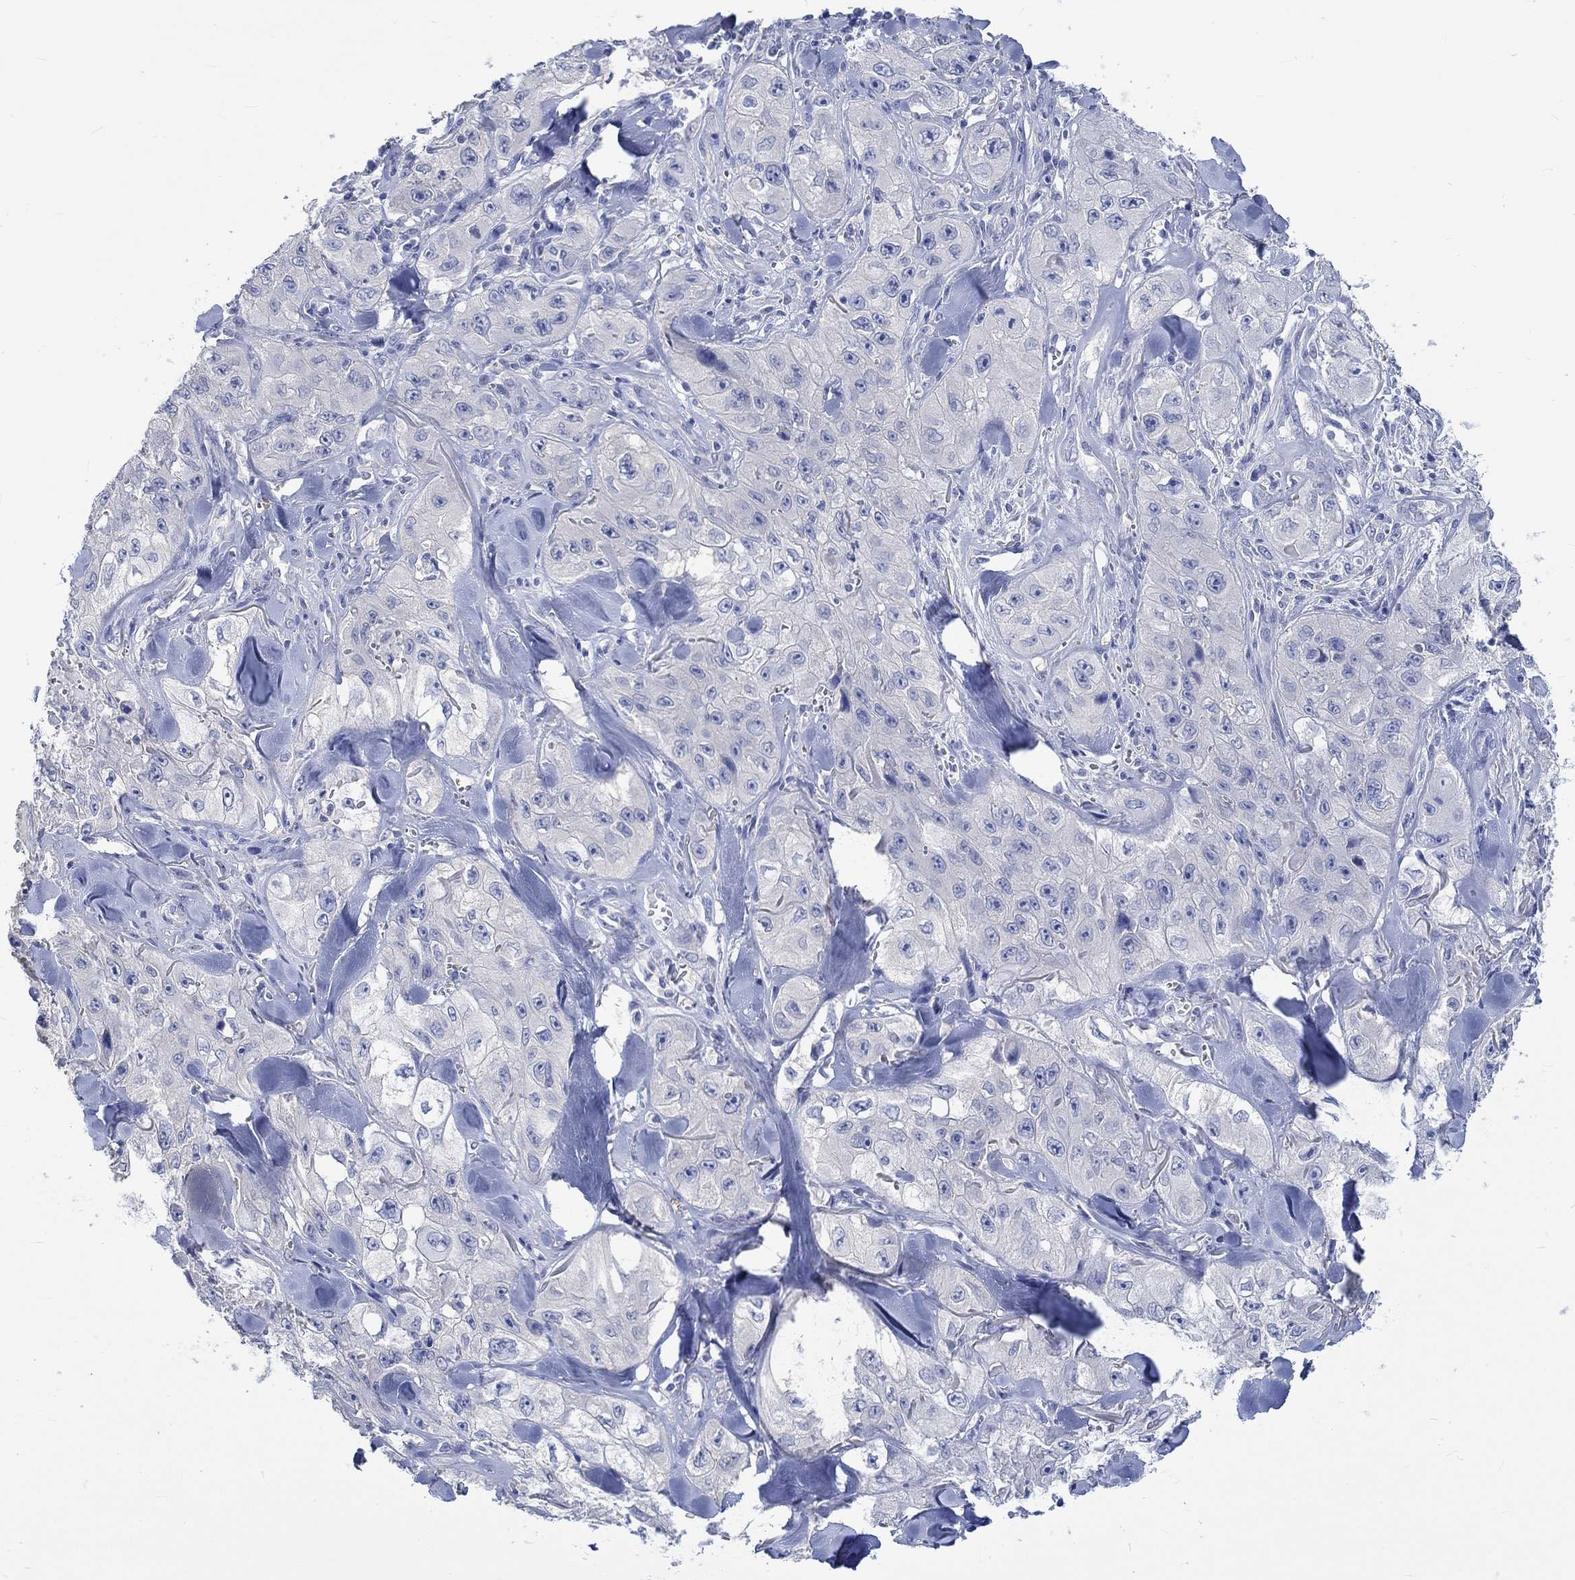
{"staining": {"intensity": "negative", "quantity": "none", "location": "none"}, "tissue": "skin cancer", "cell_type": "Tumor cells", "image_type": "cancer", "snomed": [{"axis": "morphology", "description": "Squamous cell carcinoma, NOS"}, {"axis": "topography", "description": "Skin"}, {"axis": "topography", "description": "Subcutis"}], "caption": "Tumor cells show no significant expression in skin squamous cell carcinoma.", "gene": "KCNA1", "patient": {"sex": "male", "age": 73}}